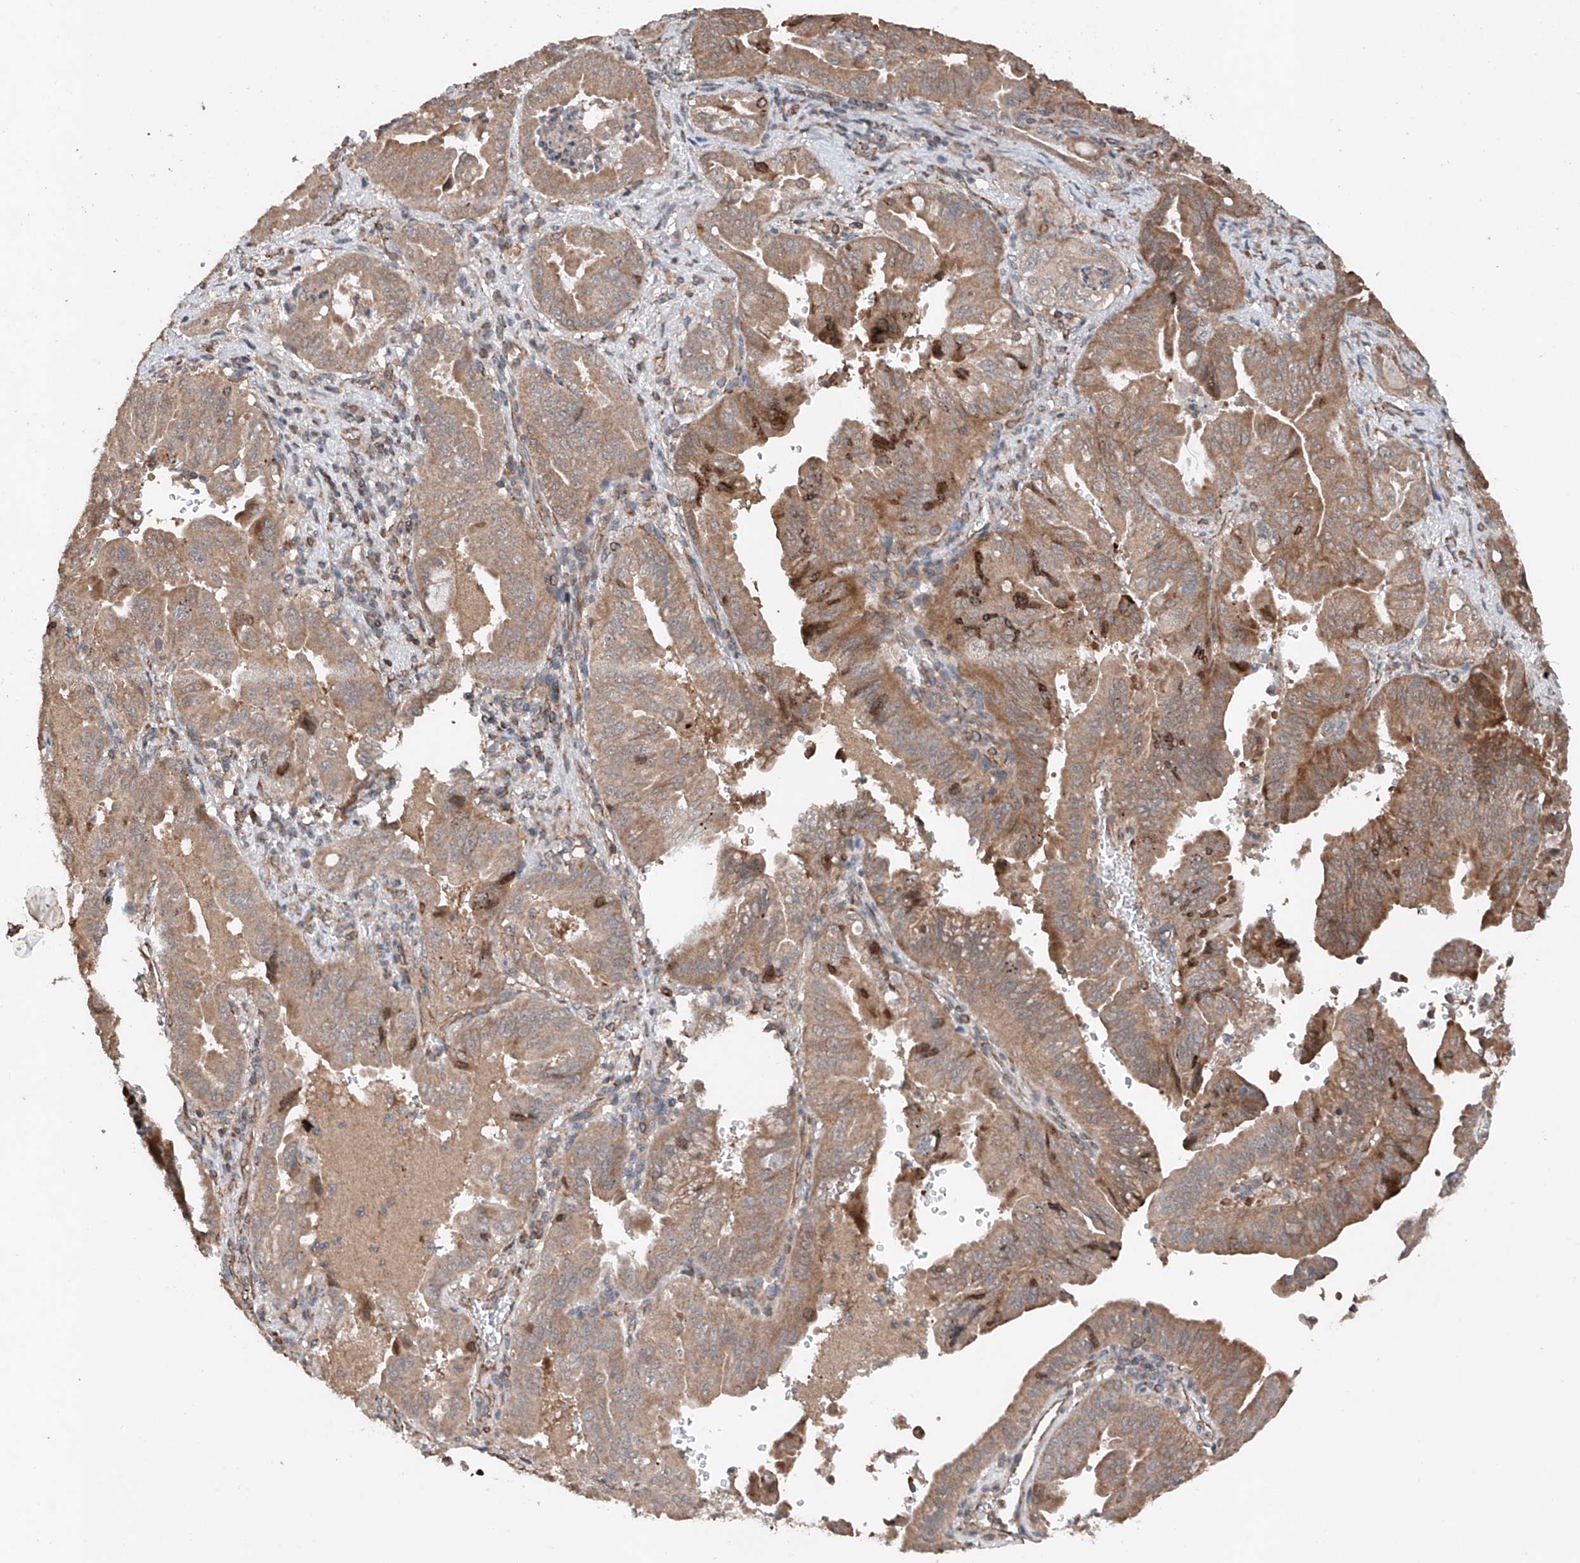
{"staining": {"intensity": "moderate", "quantity": ">75%", "location": "cytoplasmic/membranous"}, "tissue": "pancreatic cancer", "cell_type": "Tumor cells", "image_type": "cancer", "snomed": [{"axis": "morphology", "description": "Adenocarcinoma, NOS"}, {"axis": "topography", "description": "Pancreas"}], "caption": "There is medium levels of moderate cytoplasmic/membranous staining in tumor cells of pancreatic adenocarcinoma, as demonstrated by immunohistochemical staining (brown color).", "gene": "AP4B1", "patient": {"sex": "male", "age": 70}}